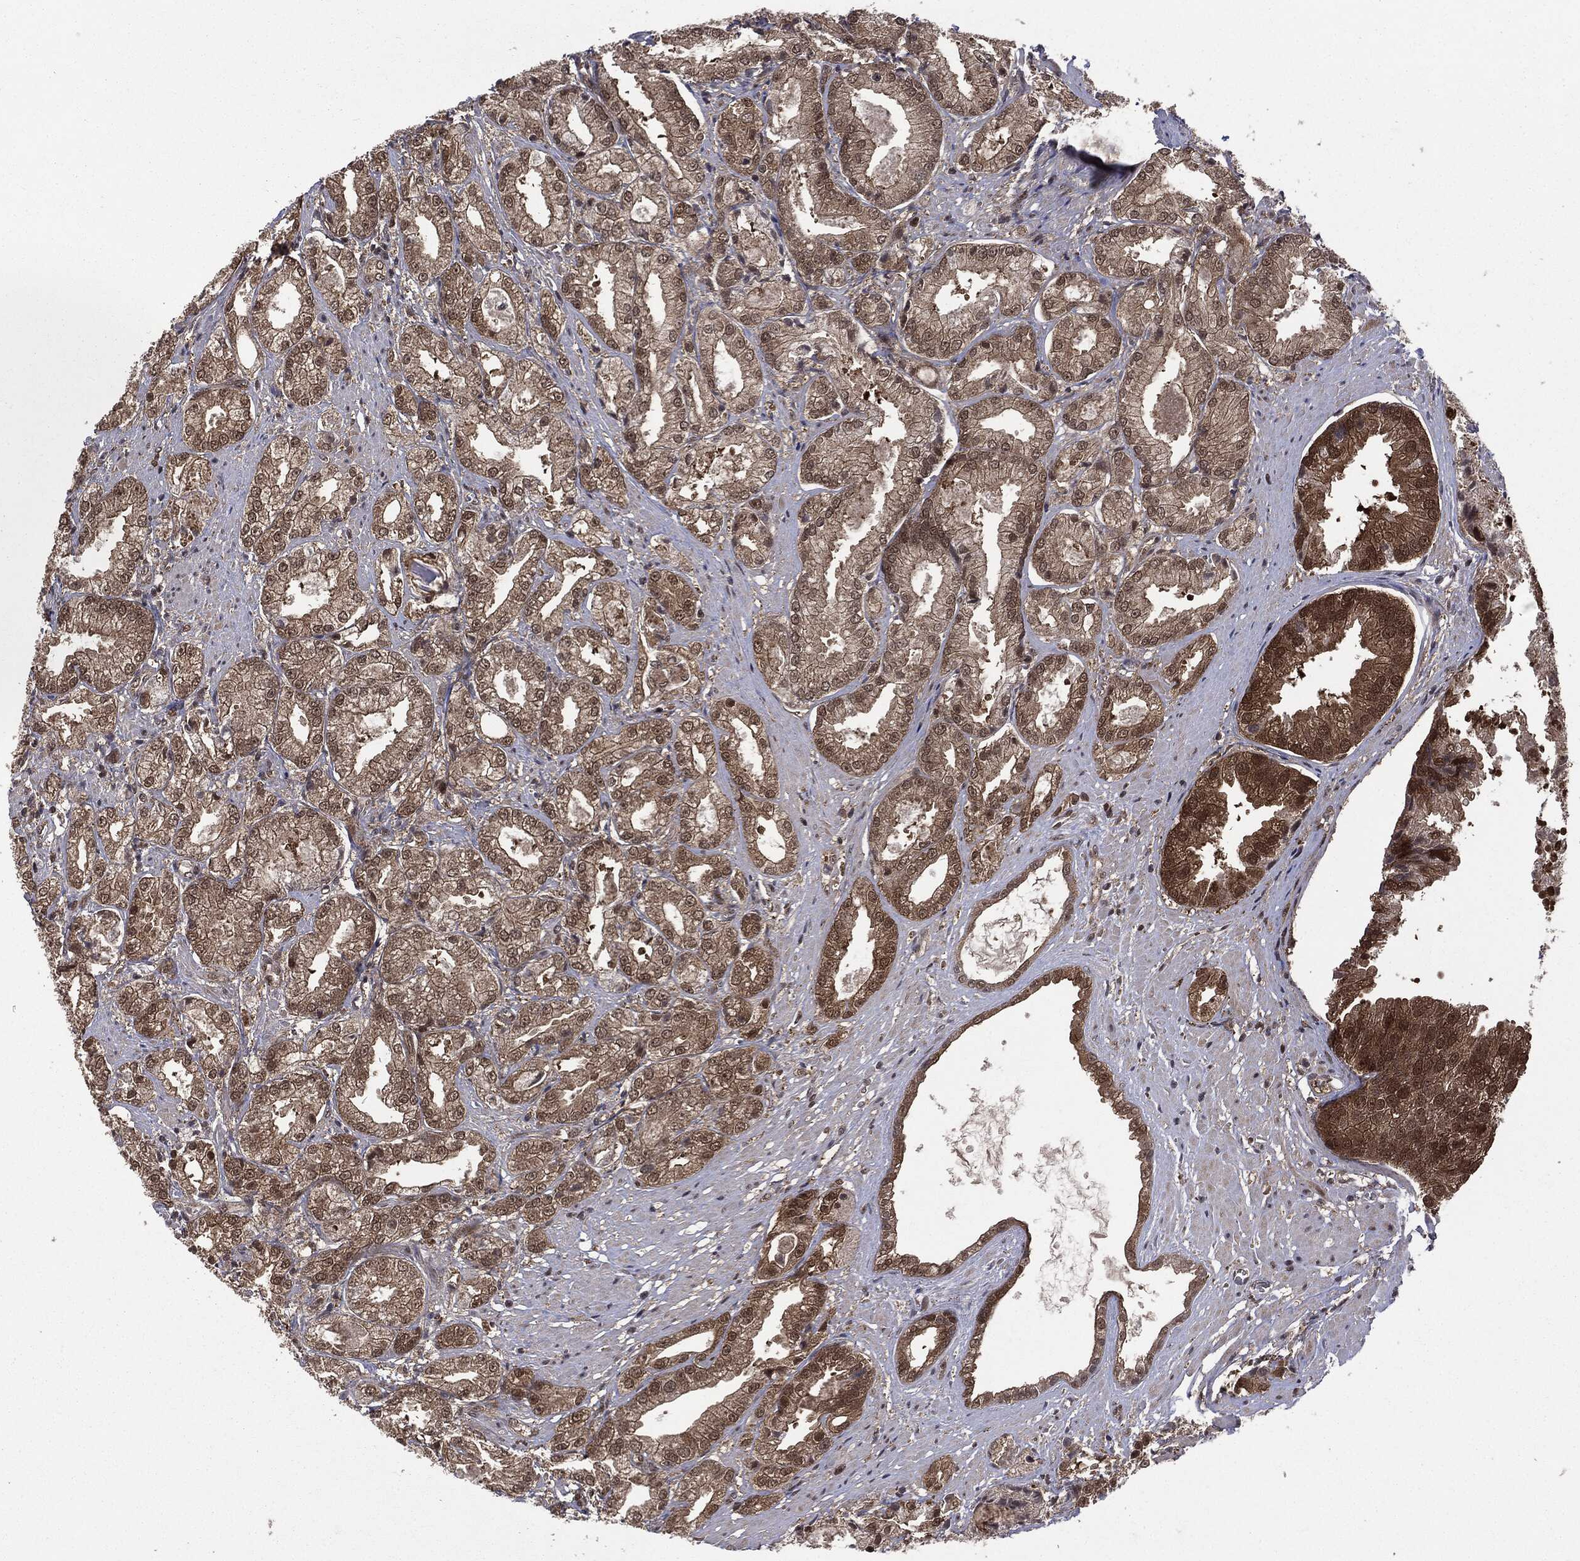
{"staining": {"intensity": "weak", "quantity": ">75%", "location": "cytoplasmic/membranous,nuclear"}, "tissue": "prostate cancer", "cell_type": "Tumor cells", "image_type": "cancer", "snomed": [{"axis": "morphology", "description": "Adenocarcinoma, High grade"}, {"axis": "topography", "description": "Prostate"}], "caption": "Immunohistochemical staining of prostate cancer exhibits low levels of weak cytoplasmic/membranous and nuclear protein staining in approximately >75% of tumor cells.", "gene": "PTPA", "patient": {"sex": "male", "age": 61}}